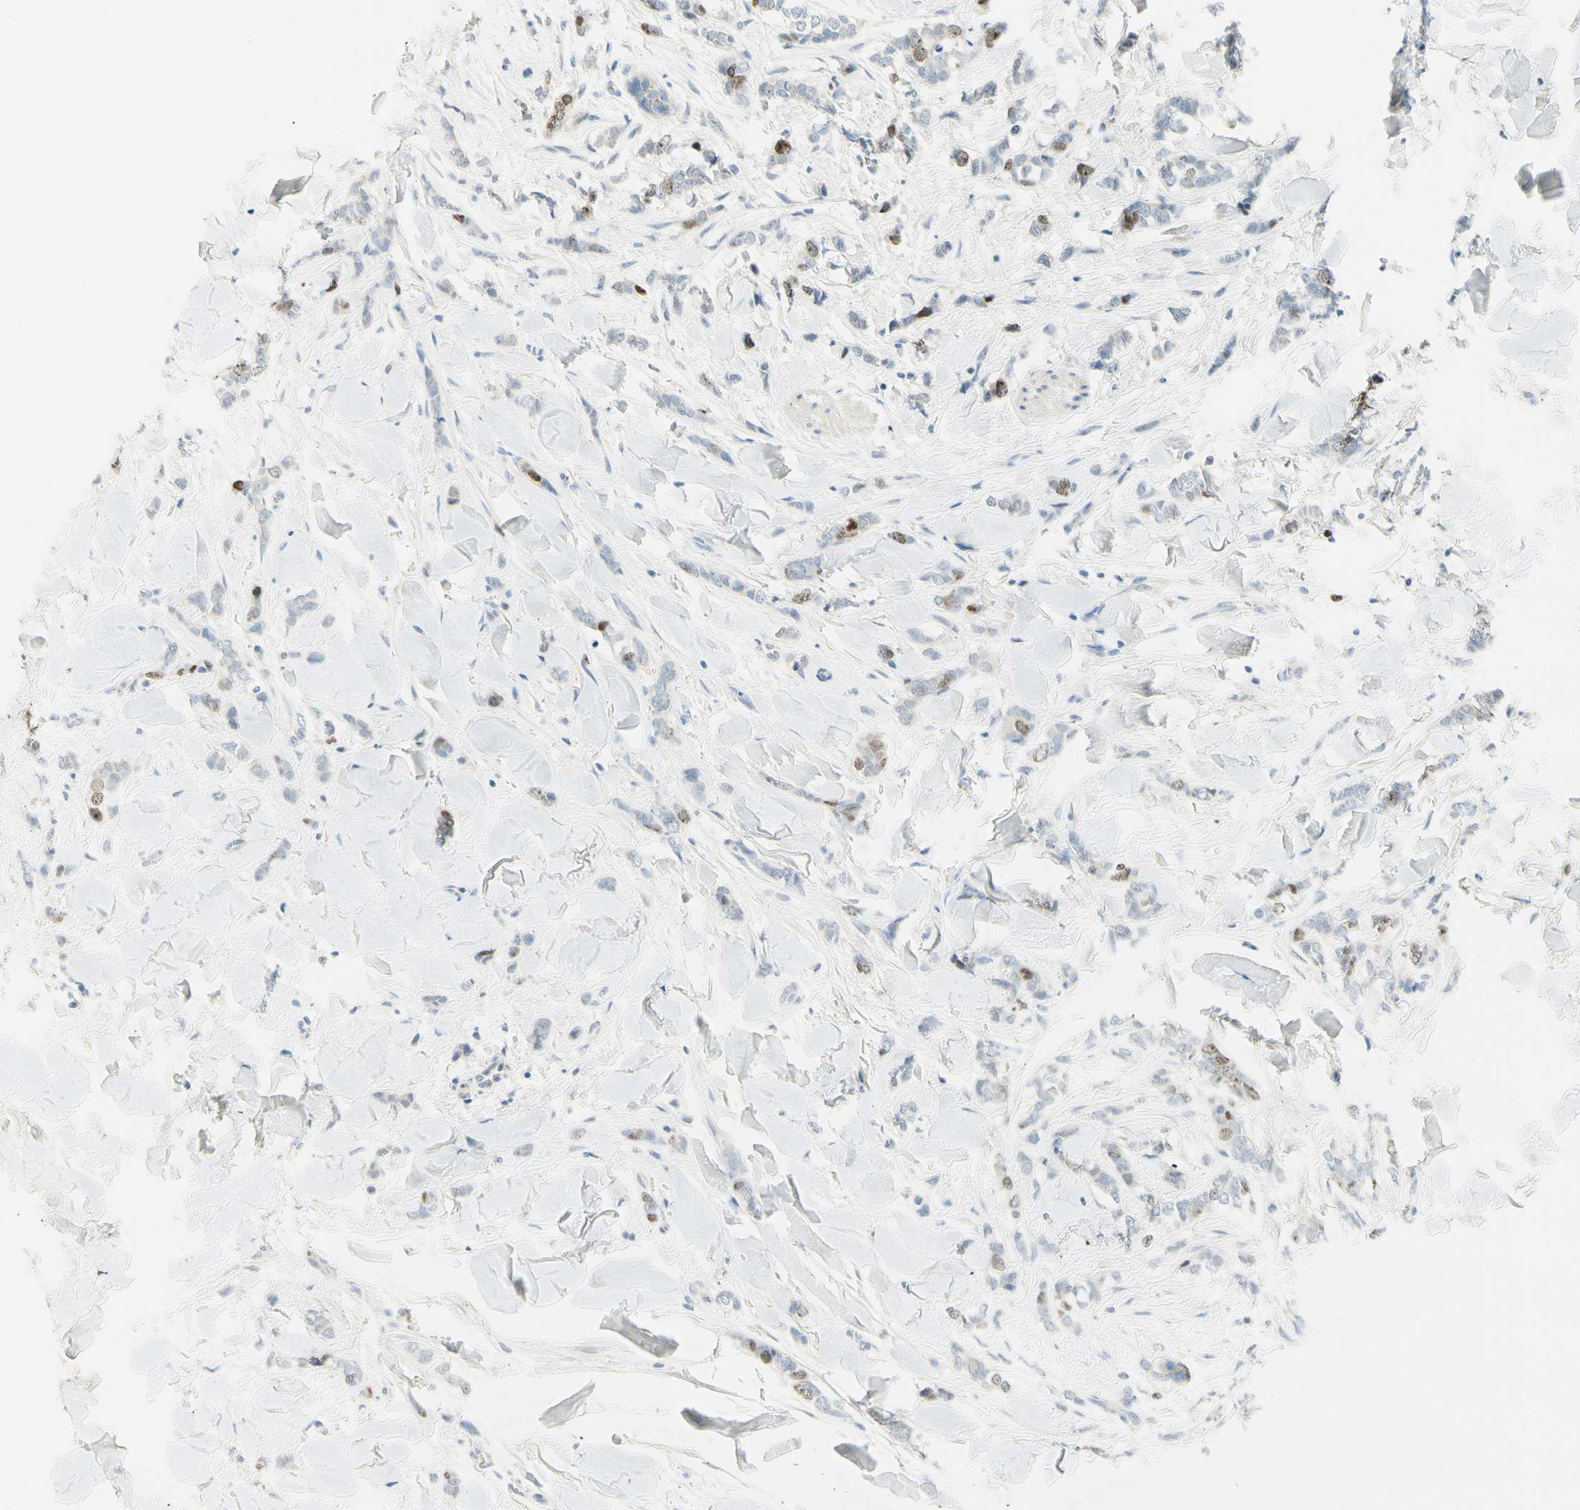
{"staining": {"intensity": "moderate", "quantity": "<25%", "location": "nuclear"}, "tissue": "breast cancer", "cell_type": "Tumor cells", "image_type": "cancer", "snomed": [{"axis": "morphology", "description": "Lobular carcinoma"}, {"axis": "topography", "description": "Skin"}, {"axis": "topography", "description": "Breast"}], "caption": "Protein staining of breast cancer tissue shows moderate nuclear expression in approximately <25% of tumor cells. The staining was performed using DAB (3,3'-diaminobenzidine) to visualize the protein expression in brown, while the nuclei were stained in blue with hematoxylin (Magnification: 20x).", "gene": "PITX1", "patient": {"sex": "female", "age": 46}}